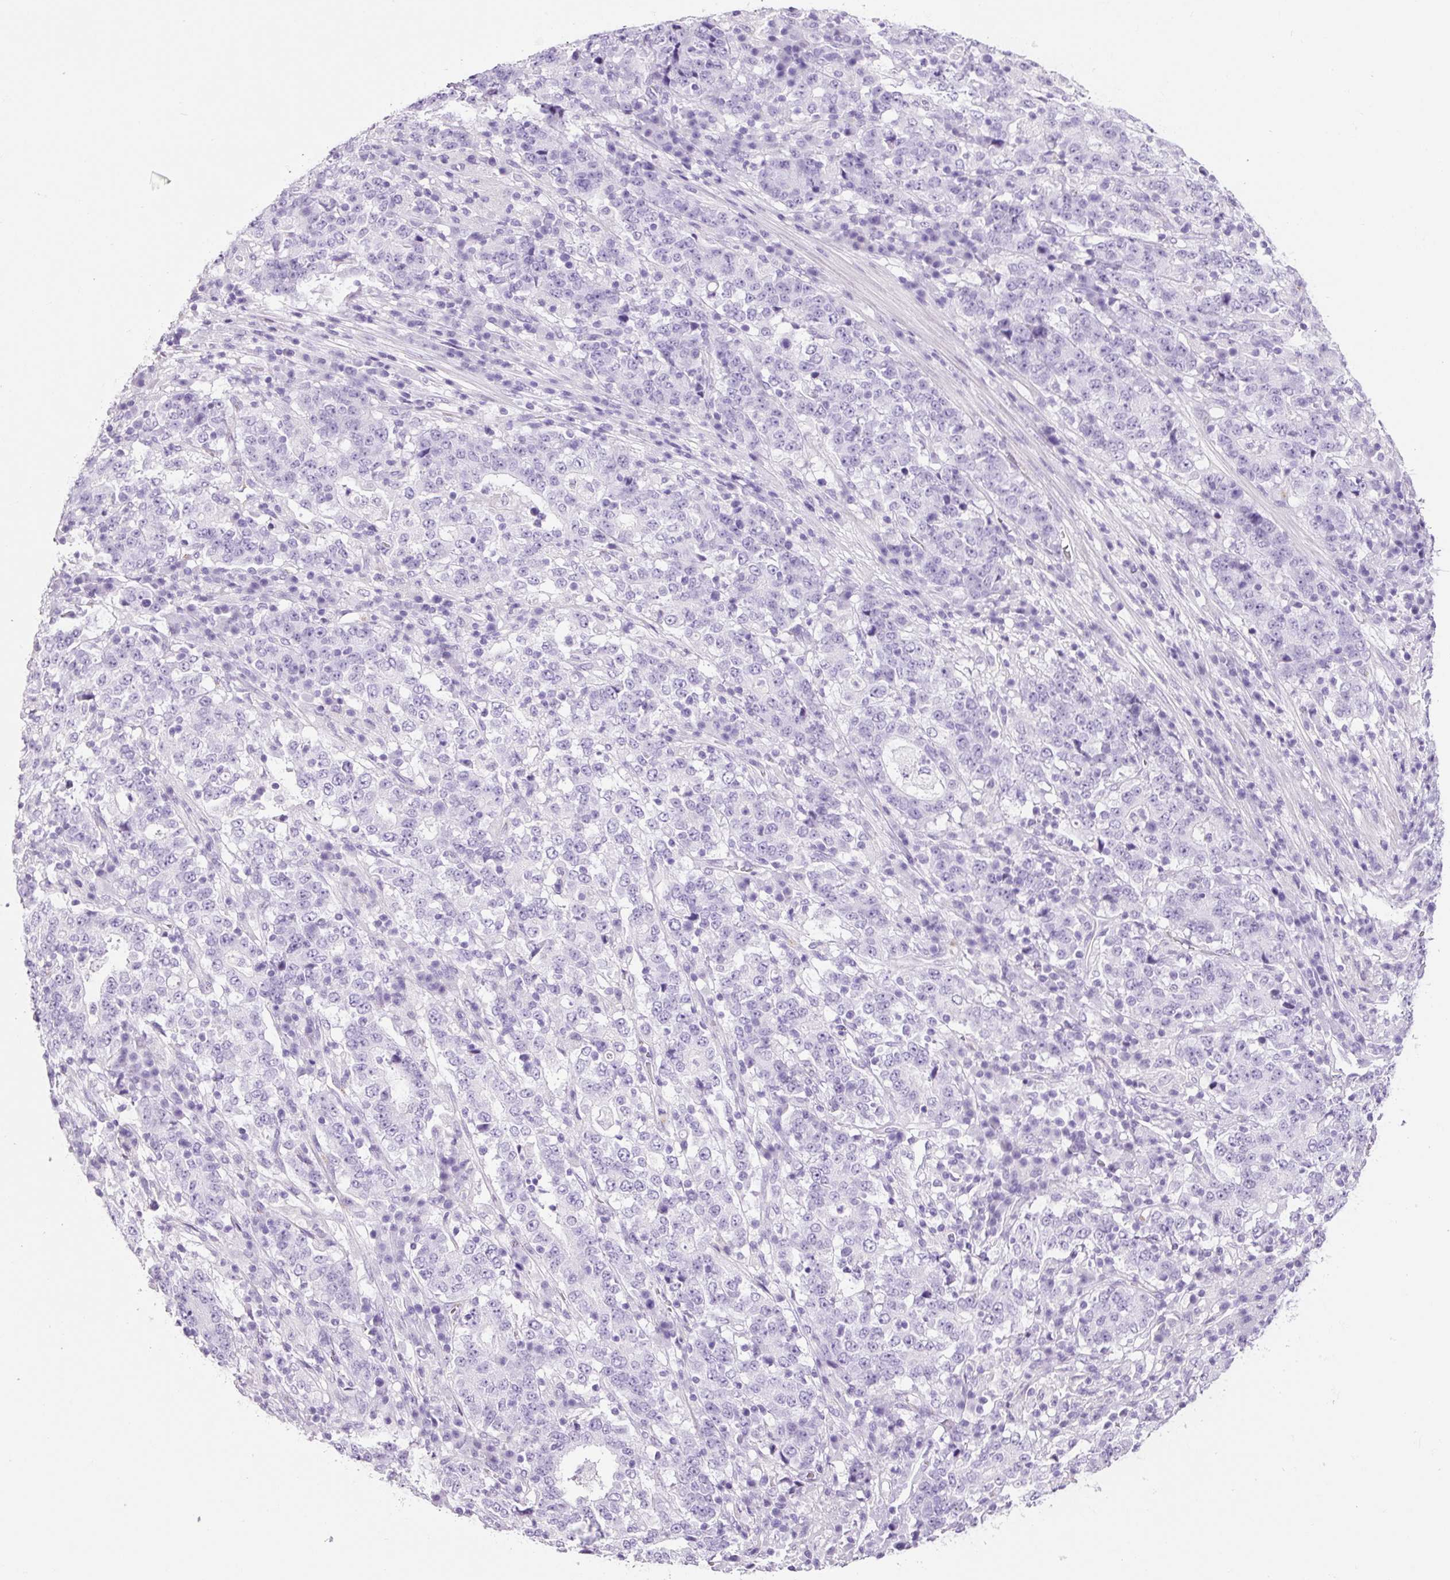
{"staining": {"intensity": "negative", "quantity": "none", "location": "none"}, "tissue": "stomach cancer", "cell_type": "Tumor cells", "image_type": "cancer", "snomed": [{"axis": "morphology", "description": "Adenocarcinoma, NOS"}, {"axis": "topography", "description": "Stomach"}], "caption": "A high-resolution histopathology image shows IHC staining of stomach cancer (adenocarcinoma), which exhibits no significant staining in tumor cells.", "gene": "ADSS1", "patient": {"sex": "male", "age": 59}}